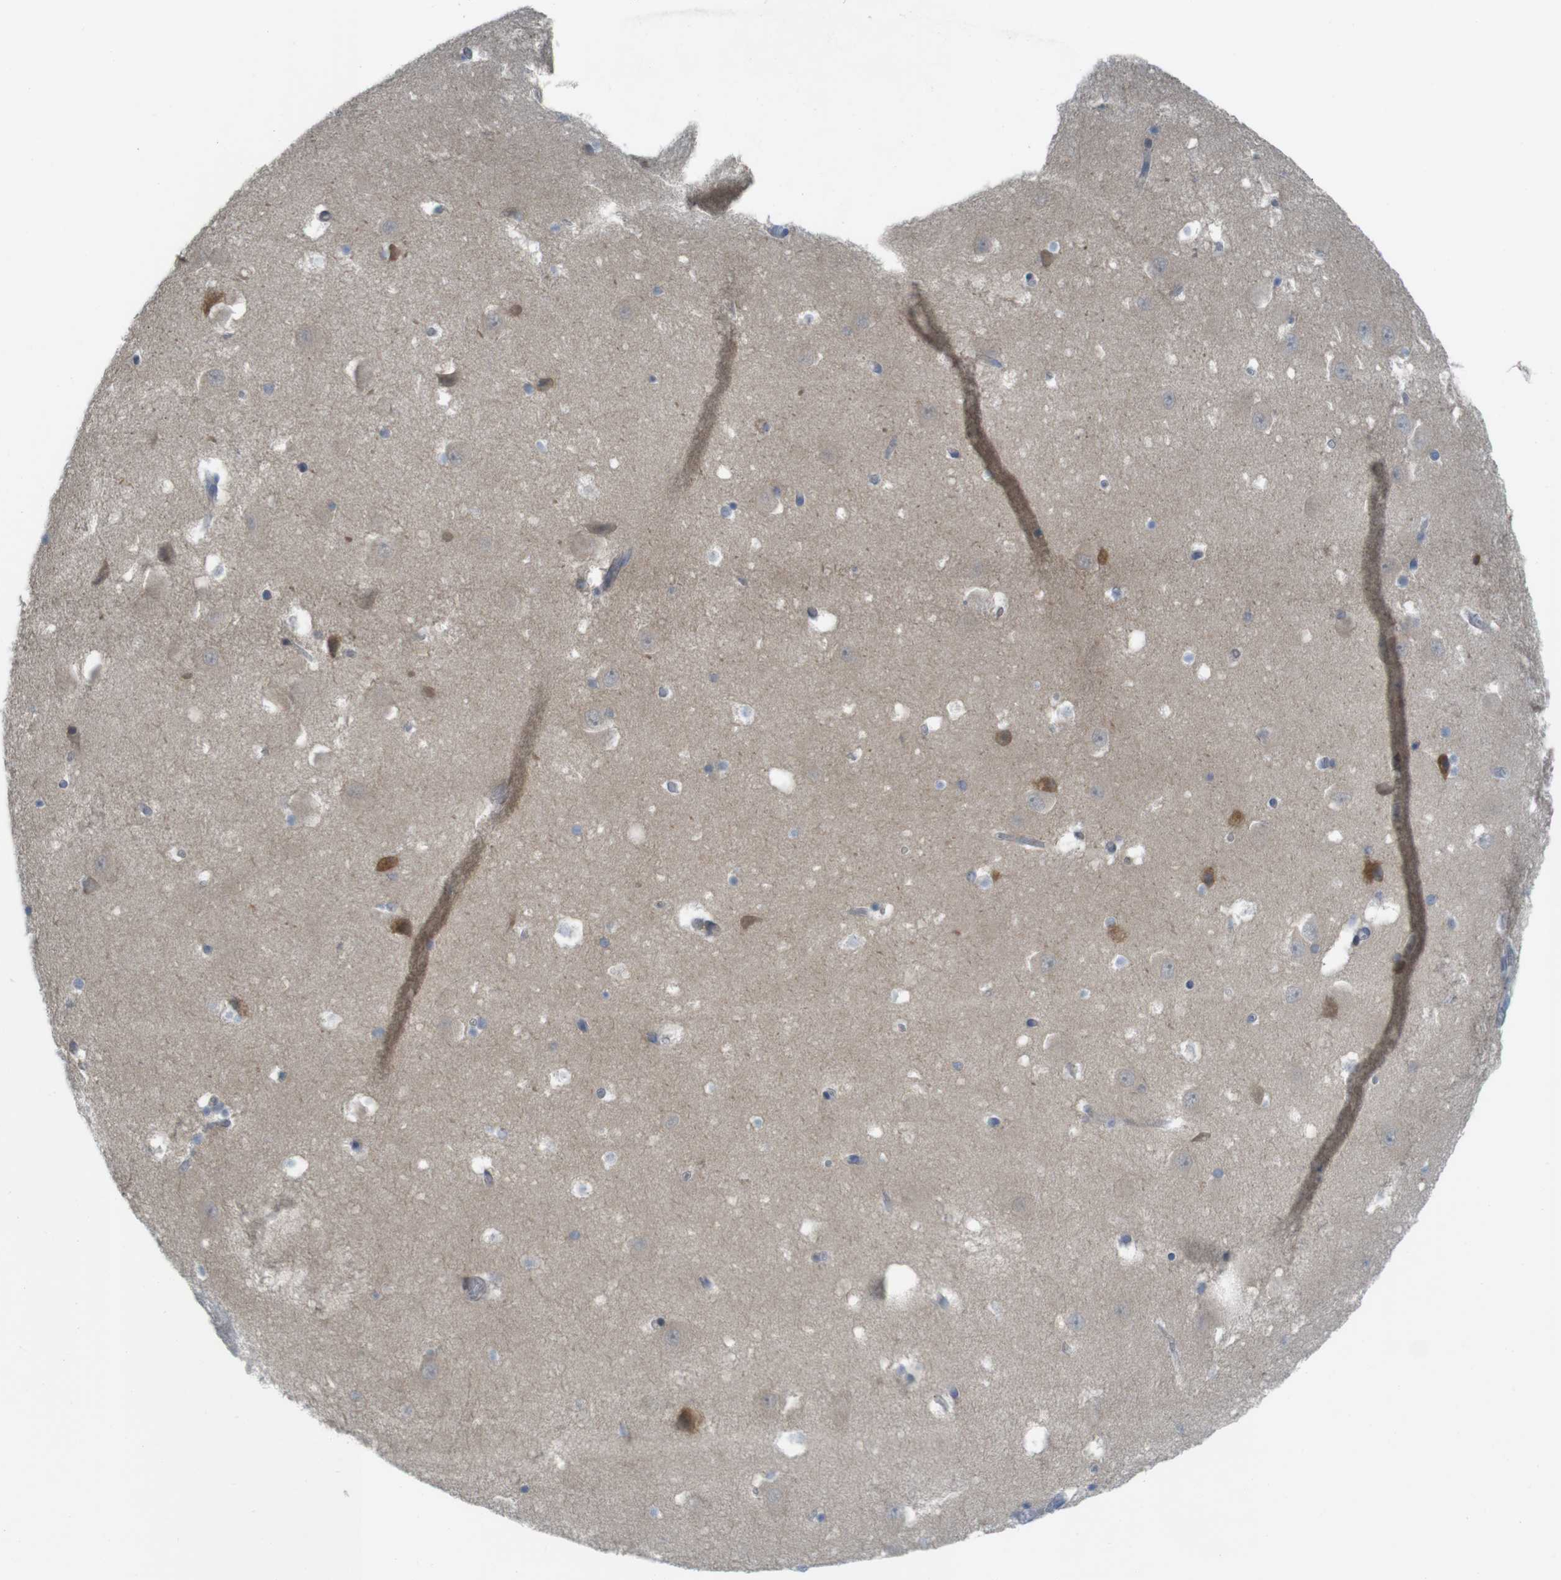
{"staining": {"intensity": "moderate", "quantity": "<25%", "location": "cytoplasmic/membranous"}, "tissue": "hippocampus", "cell_type": "Glial cells", "image_type": "normal", "snomed": [{"axis": "morphology", "description": "Normal tissue, NOS"}, {"axis": "topography", "description": "Hippocampus"}], "caption": "Hippocampus stained with DAB (3,3'-diaminobenzidine) immunohistochemistry reveals low levels of moderate cytoplasmic/membranous expression in approximately <25% of glial cells. The staining is performed using DAB (3,3'-diaminobenzidine) brown chromogen to label protein expression. The nuclei are counter-stained blue using hematoxylin.", "gene": "GJC3", "patient": {"sex": "male", "age": 45}}